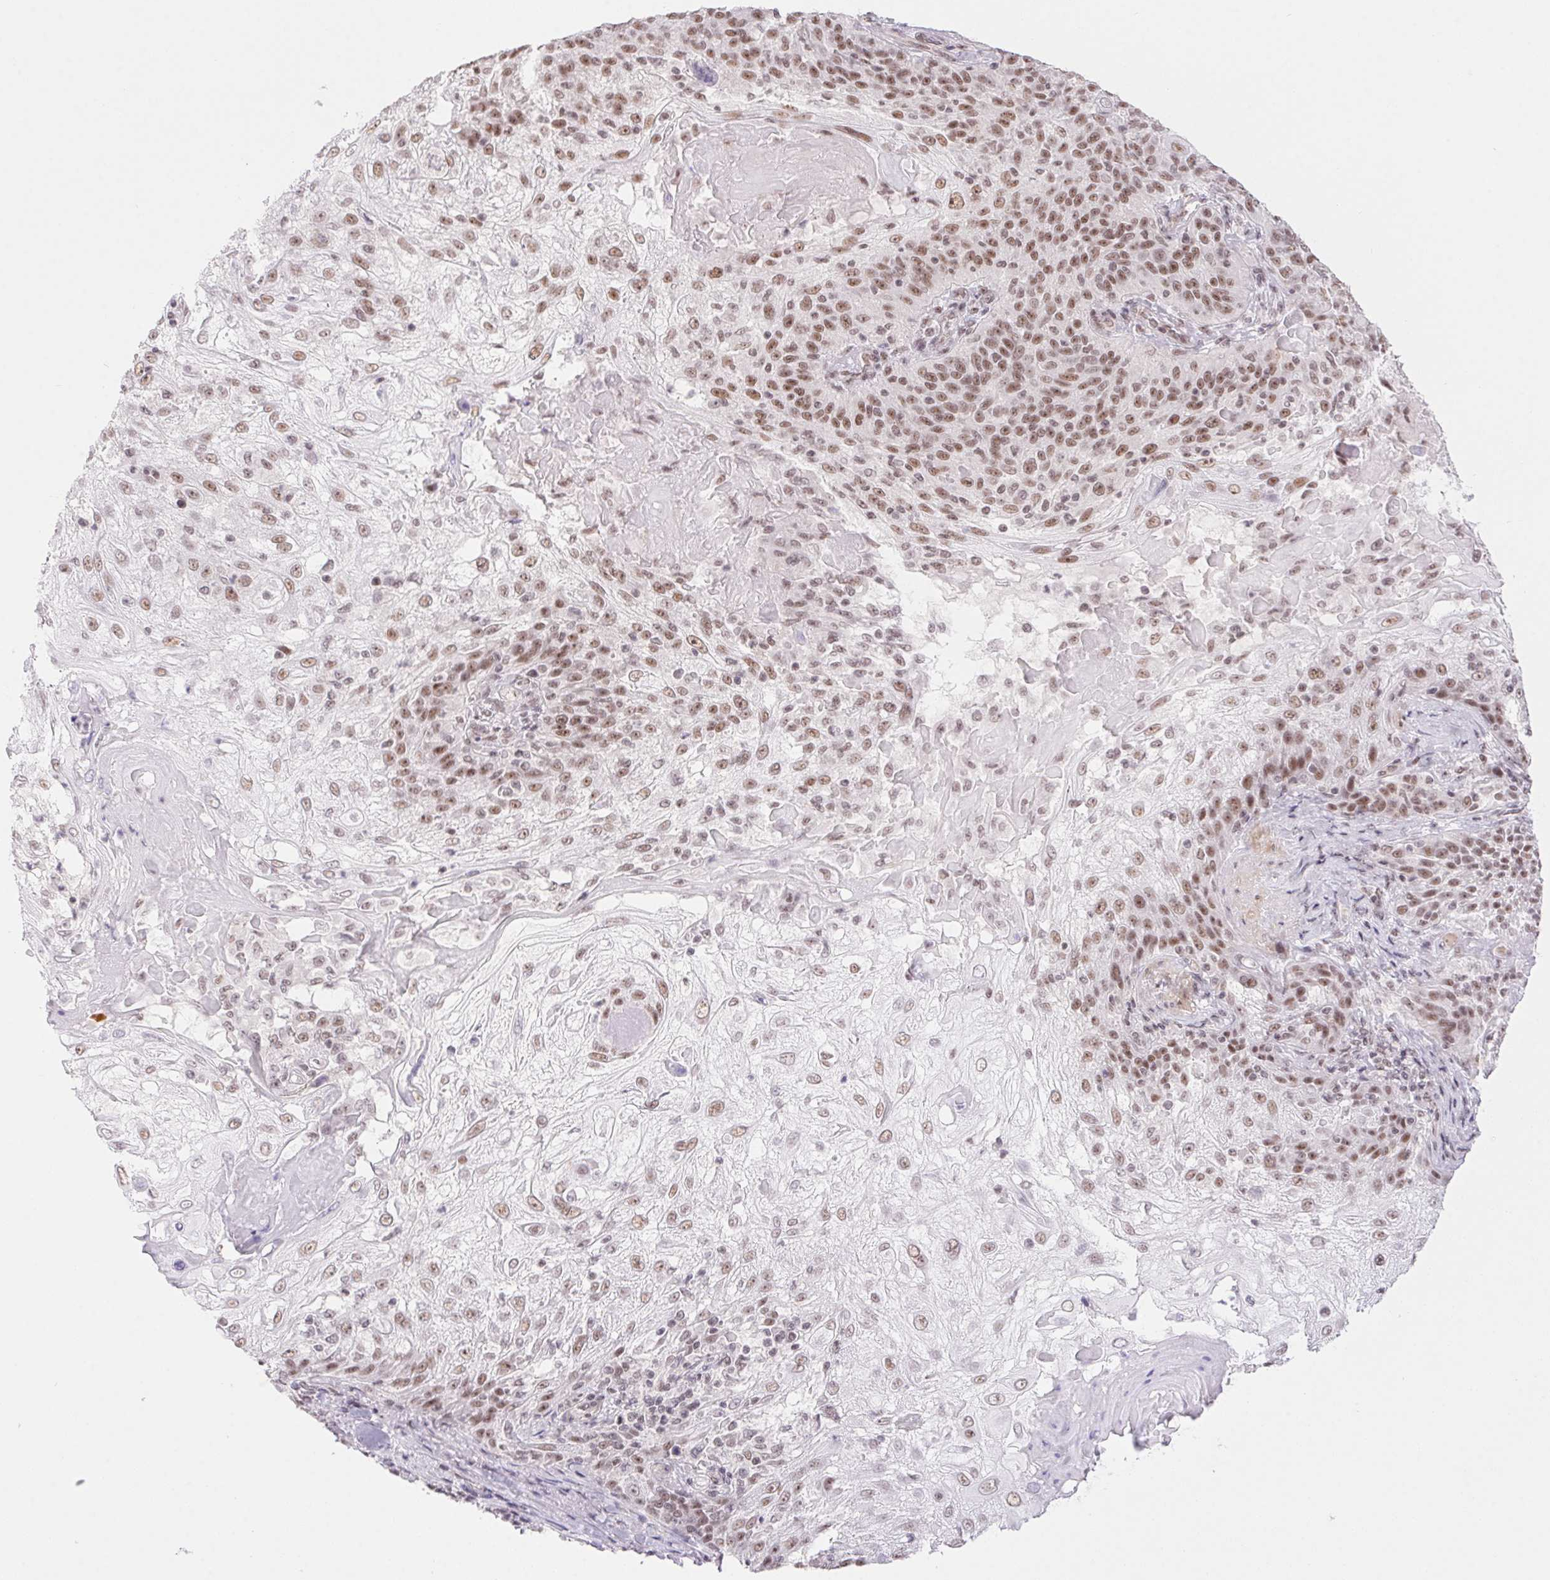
{"staining": {"intensity": "moderate", "quantity": "25%-75%", "location": "nuclear"}, "tissue": "skin cancer", "cell_type": "Tumor cells", "image_type": "cancer", "snomed": [{"axis": "morphology", "description": "Normal tissue, NOS"}, {"axis": "morphology", "description": "Squamous cell carcinoma, NOS"}, {"axis": "topography", "description": "Skin"}], "caption": "DAB (3,3'-diaminobenzidine) immunohistochemical staining of human skin cancer (squamous cell carcinoma) displays moderate nuclear protein staining in about 25%-75% of tumor cells. (Brightfield microscopy of DAB IHC at high magnification).", "gene": "DDX17", "patient": {"sex": "female", "age": 83}}